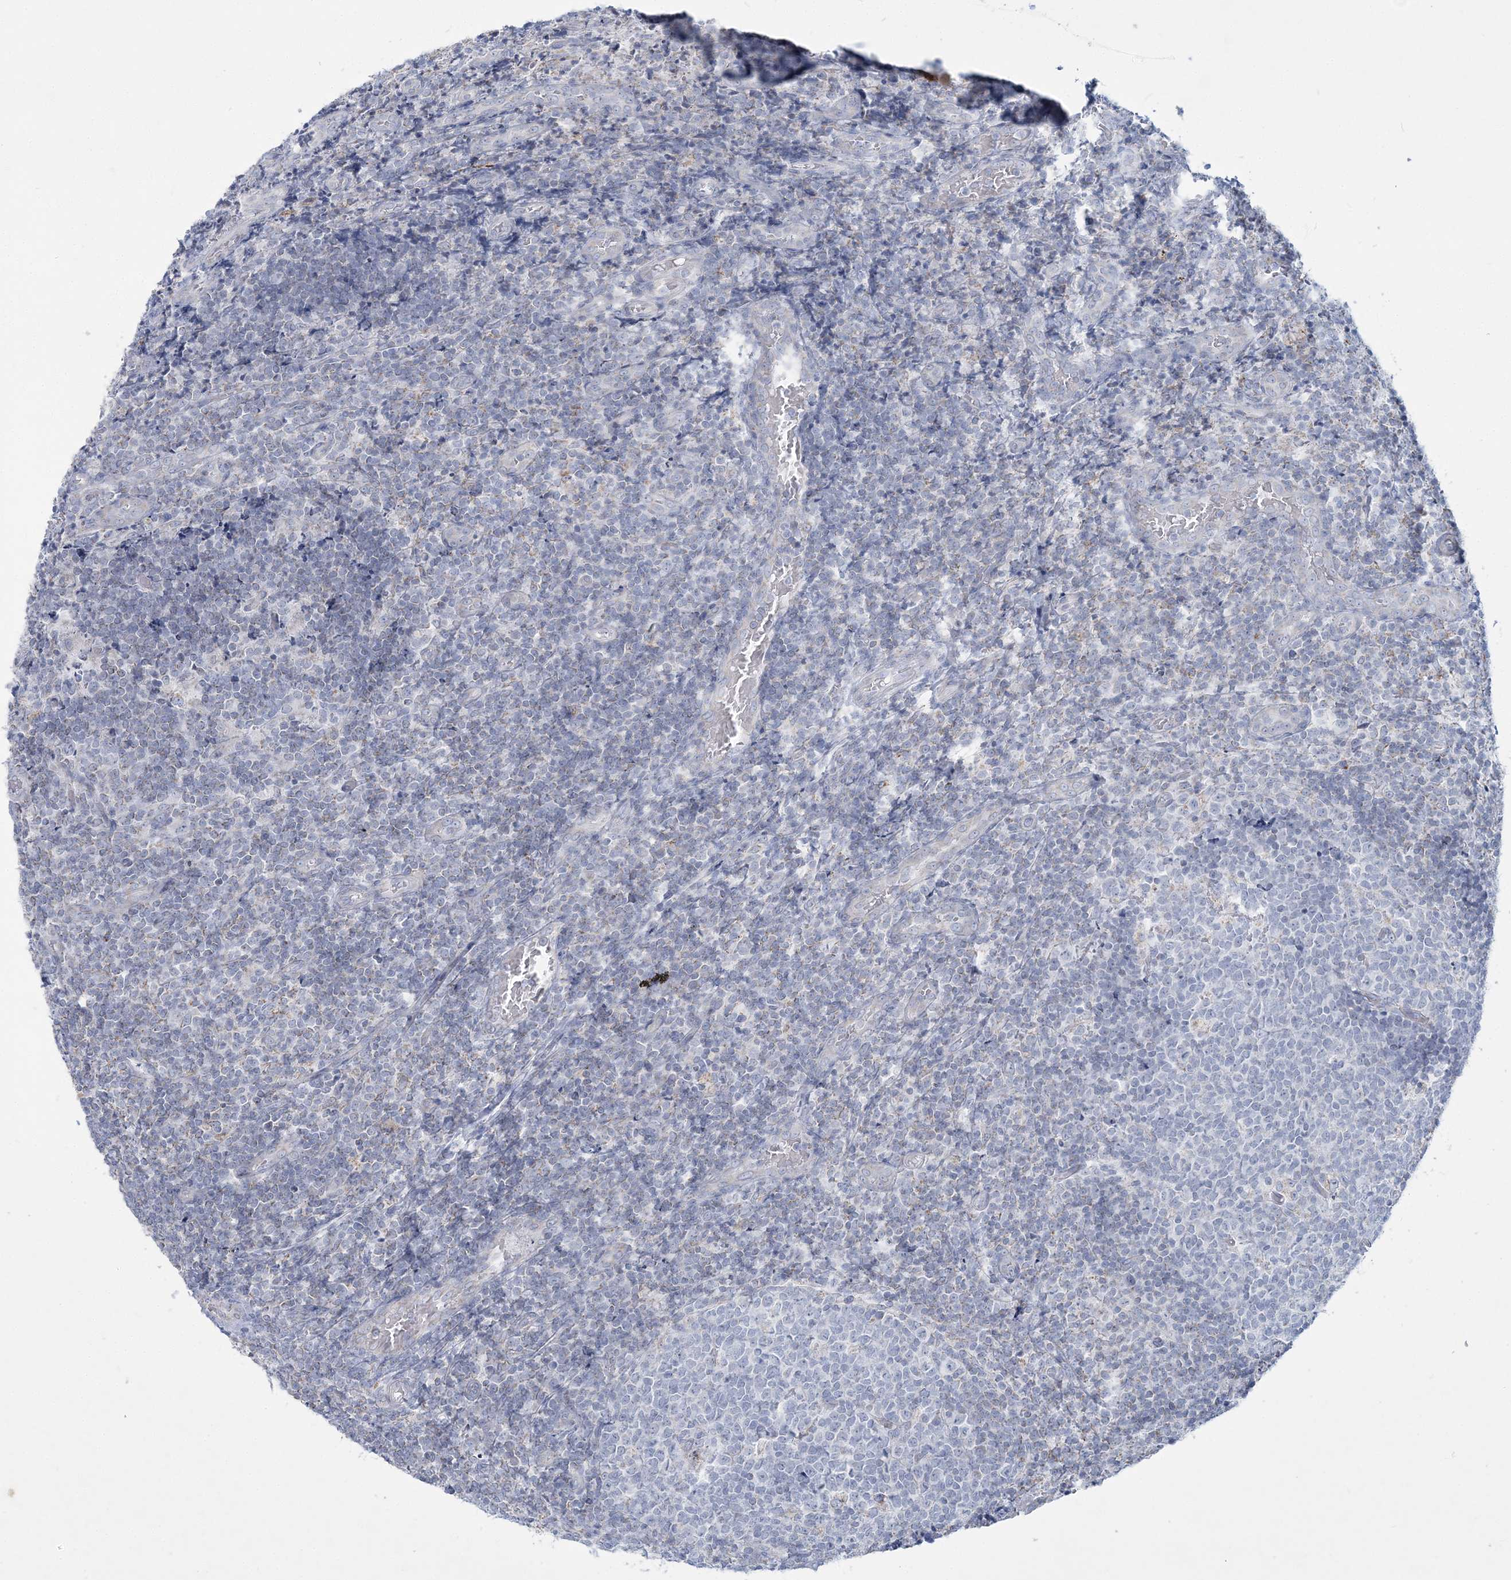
{"staining": {"intensity": "negative", "quantity": "none", "location": "none"}, "tissue": "tonsil", "cell_type": "Germinal center cells", "image_type": "normal", "snomed": [{"axis": "morphology", "description": "Normal tissue, NOS"}, {"axis": "topography", "description": "Tonsil"}], "caption": "Immunohistochemistry image of normal tonsil stained for a protein (brown), which reveals no staining in germinal center cells. (DAB IHC with hematoxylin counter stain).", "gene": "TBC1D7", "patient": {"sex": "female", "age": 19}}